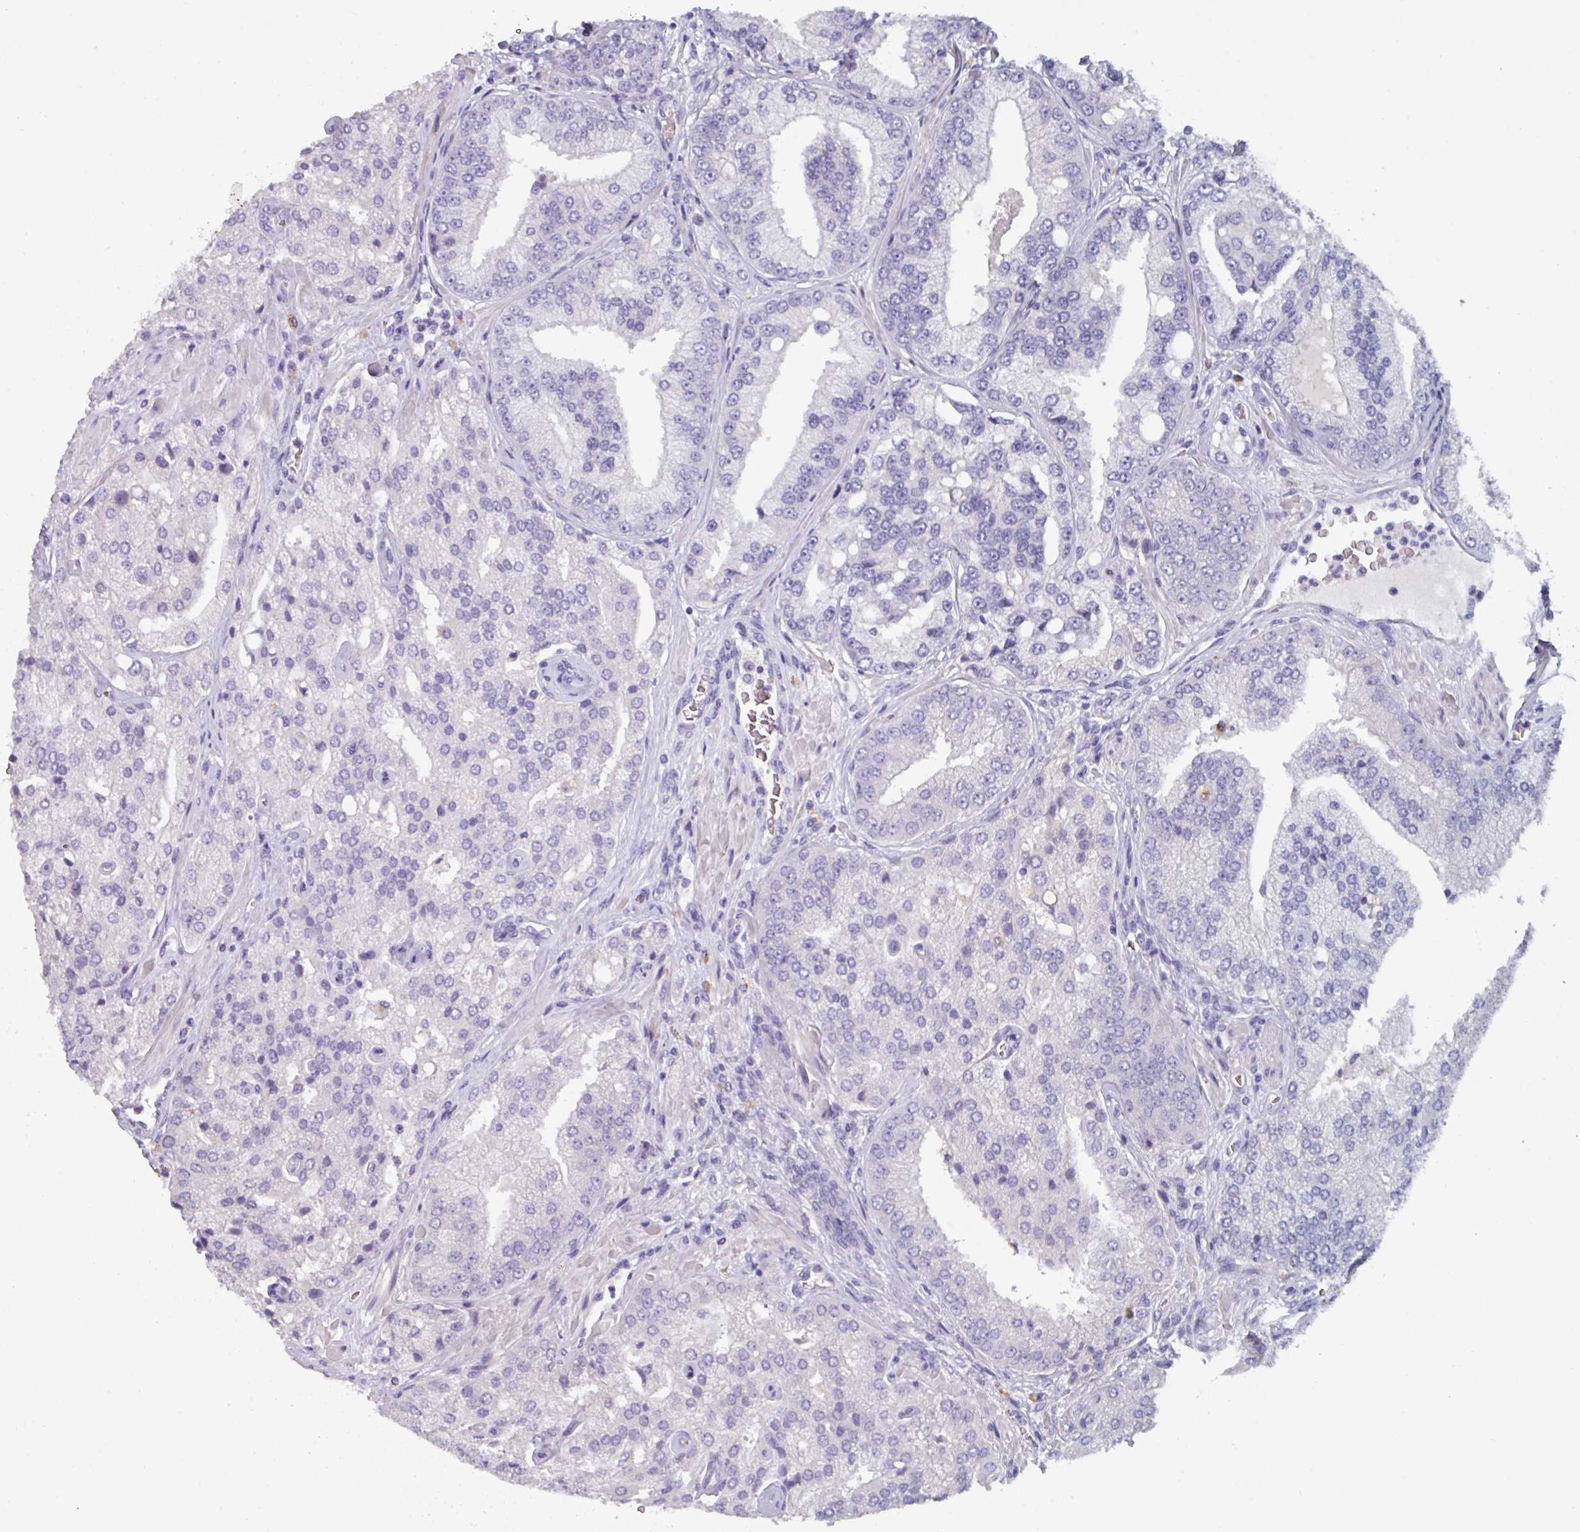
{"staining": {"intensity": "negative", "quantity": "none", "location": "none"}, "tissue": "prostate cancer", "cell_type": "Tumor cells", "image_type": "cancer", "snomed": [{"axis": "morphology", "description": "Adenocarcinoma, High grade"}, {"axis": "topography", "description": "Prostate"}], "caption": "Human prostate cancer stained for a protein using immunohistochemistry (IHC) demonstrates no staining in tumor cells.", "gene": "OR2T10", "patient": {"sex": "male", "age": 68}}